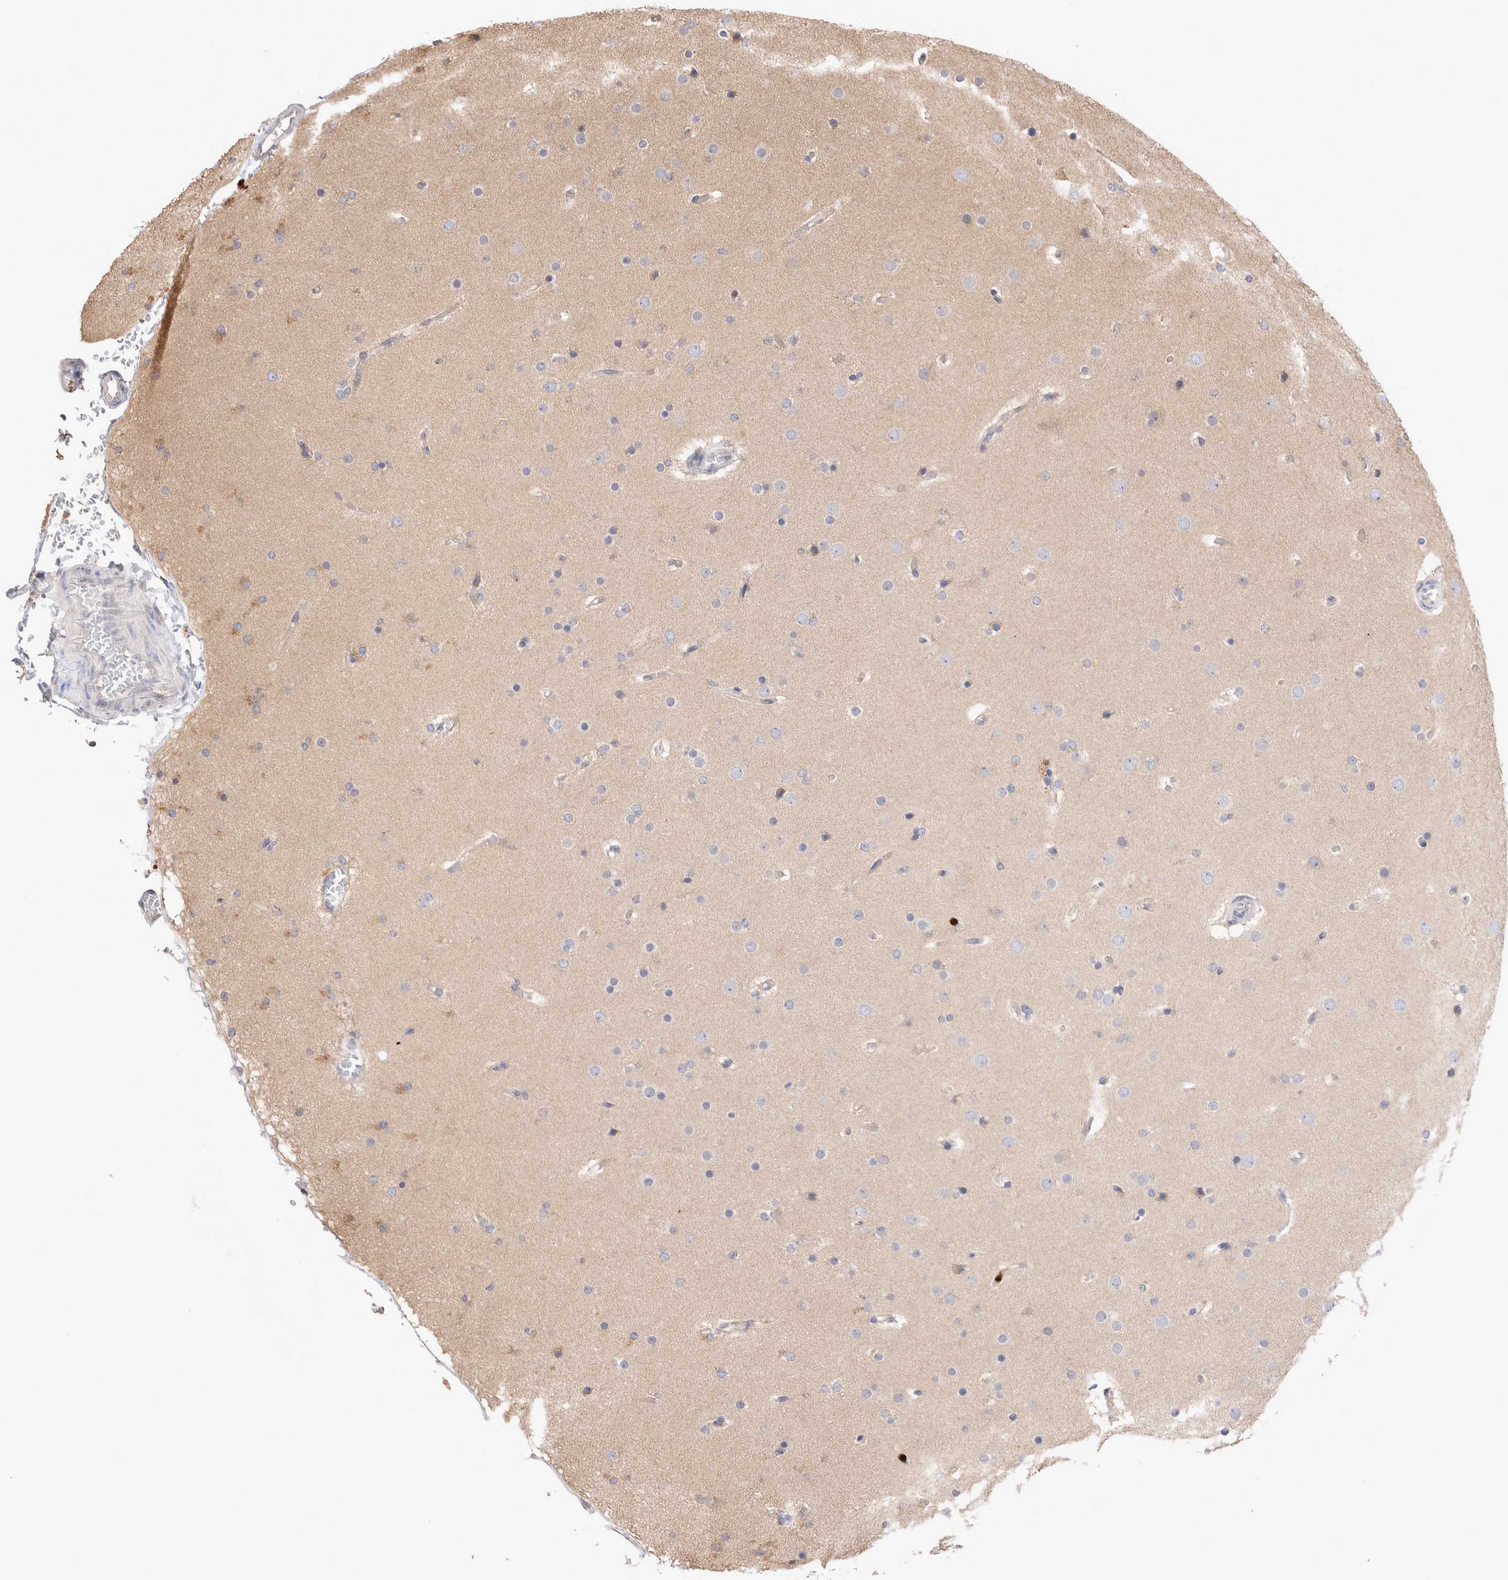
{"staining": {"intensity": "negative", "quantity": "none", "location": "none"}, "tissue": "glioma", "cell_type": "Tumor cells", "image_type": "cancer", "snomed": [{"axis": "morphology", "description": "Glioma, malignant, High grade"}, {"axis": "topography", "description": "Cerebral cortex"}], "caption": "A micrograph of human malignant glioma (high-grade) is negative for staining in tumor cells.", "gene": "NXT2", "patient": {"sex": "female", "age": 36}}